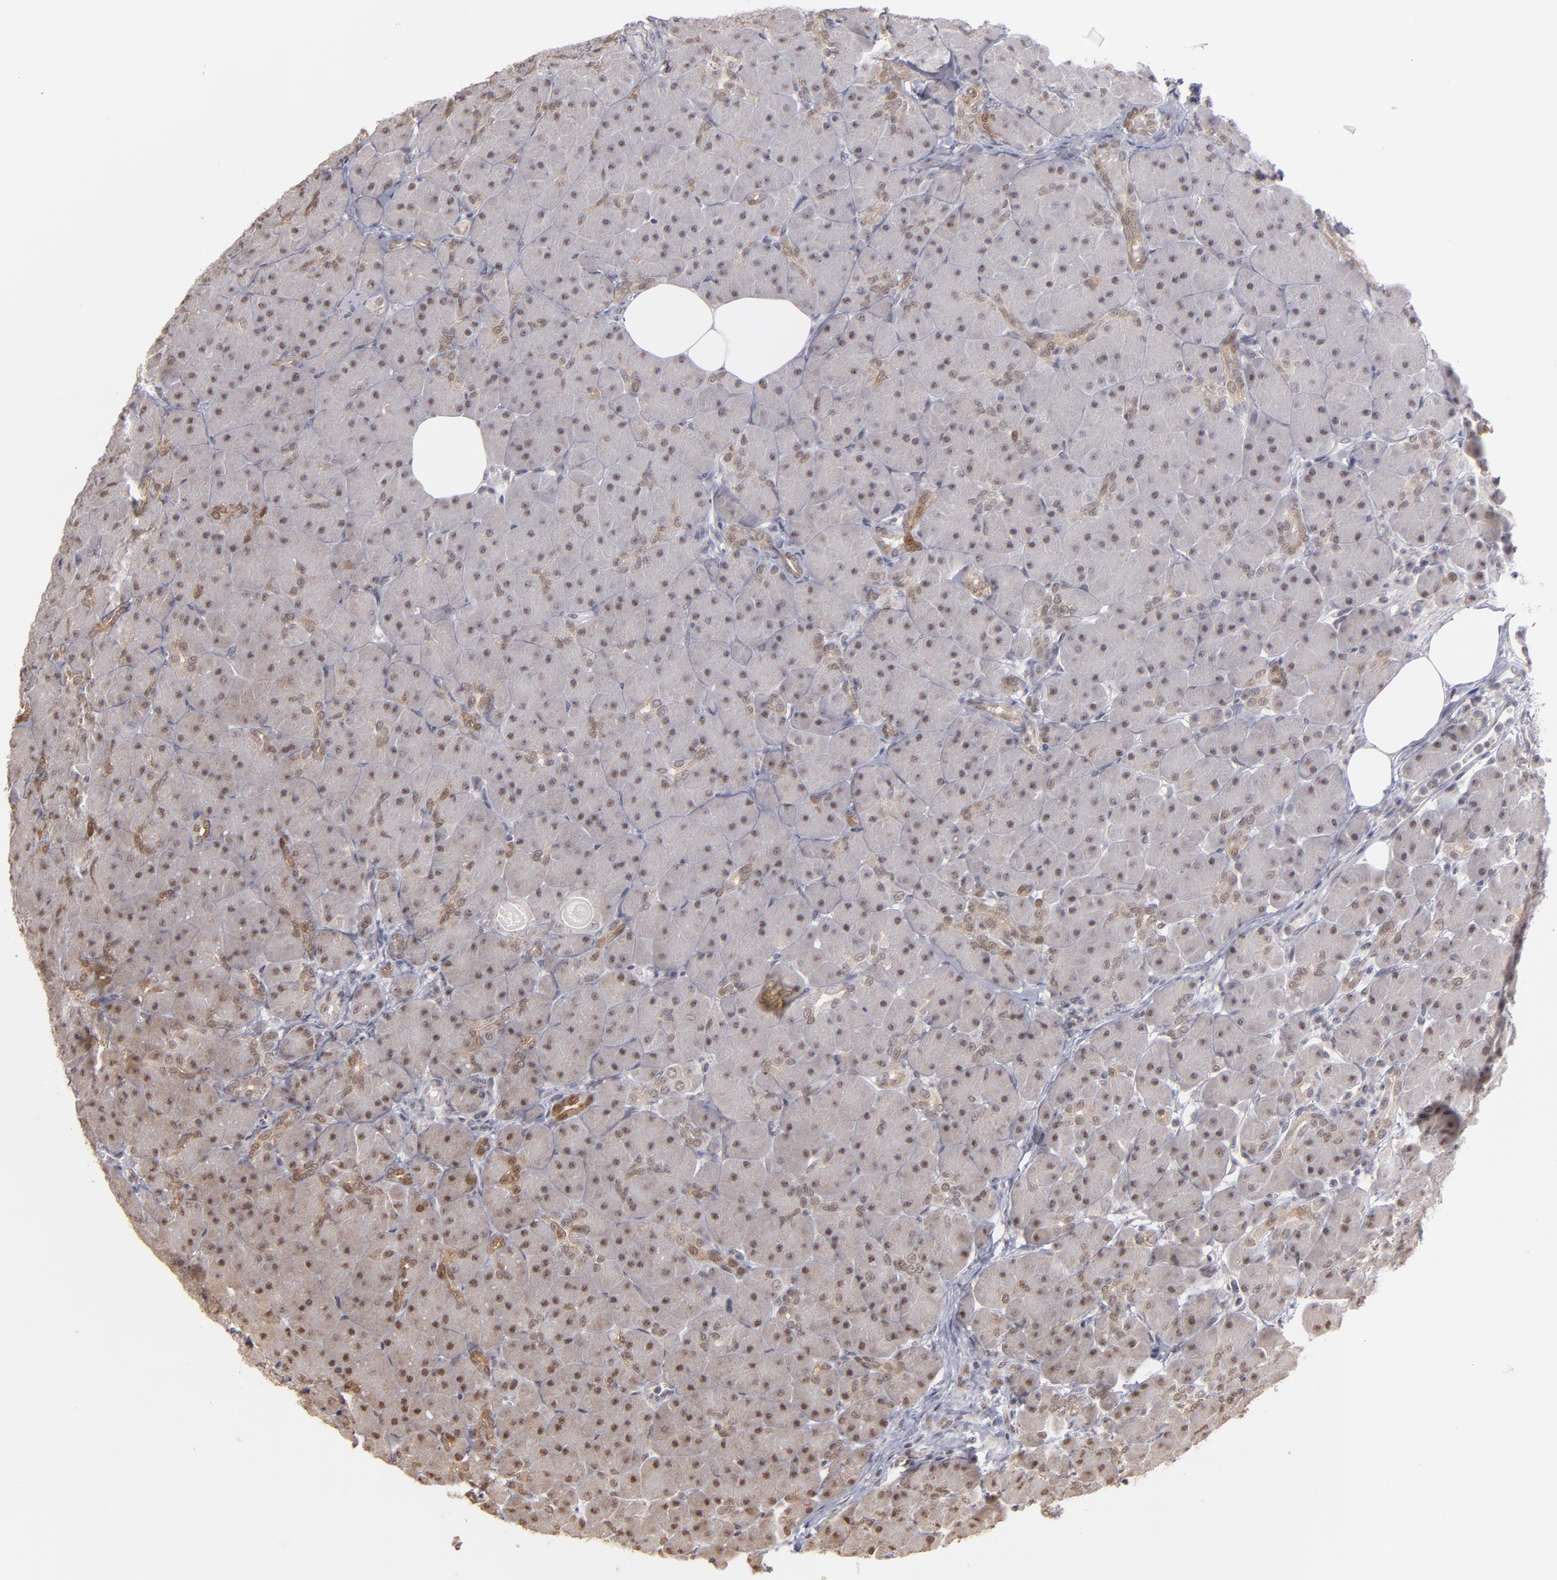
{"staining": {"intensity": "weak", "quantity": ">75%", "location": "cytoplasmic/membranous,nuclear"}, "tissue": "pancreas", "cell_type": "Exocrine glandular cells", "image_type": "normal", "snomed": [{"axis": "morphology", "description": "Normal tissue, NOS"}, {"axis": "topography", "description": "Pancreas"}], "caption": "The immunohistochemical stain labels weak cytoplasmic/membranous,nuclear positivity in exocrine glandular cells of benign pancreas.", "gene": "ZNF75A", "patient": {"sex": "male", "age": 66}}